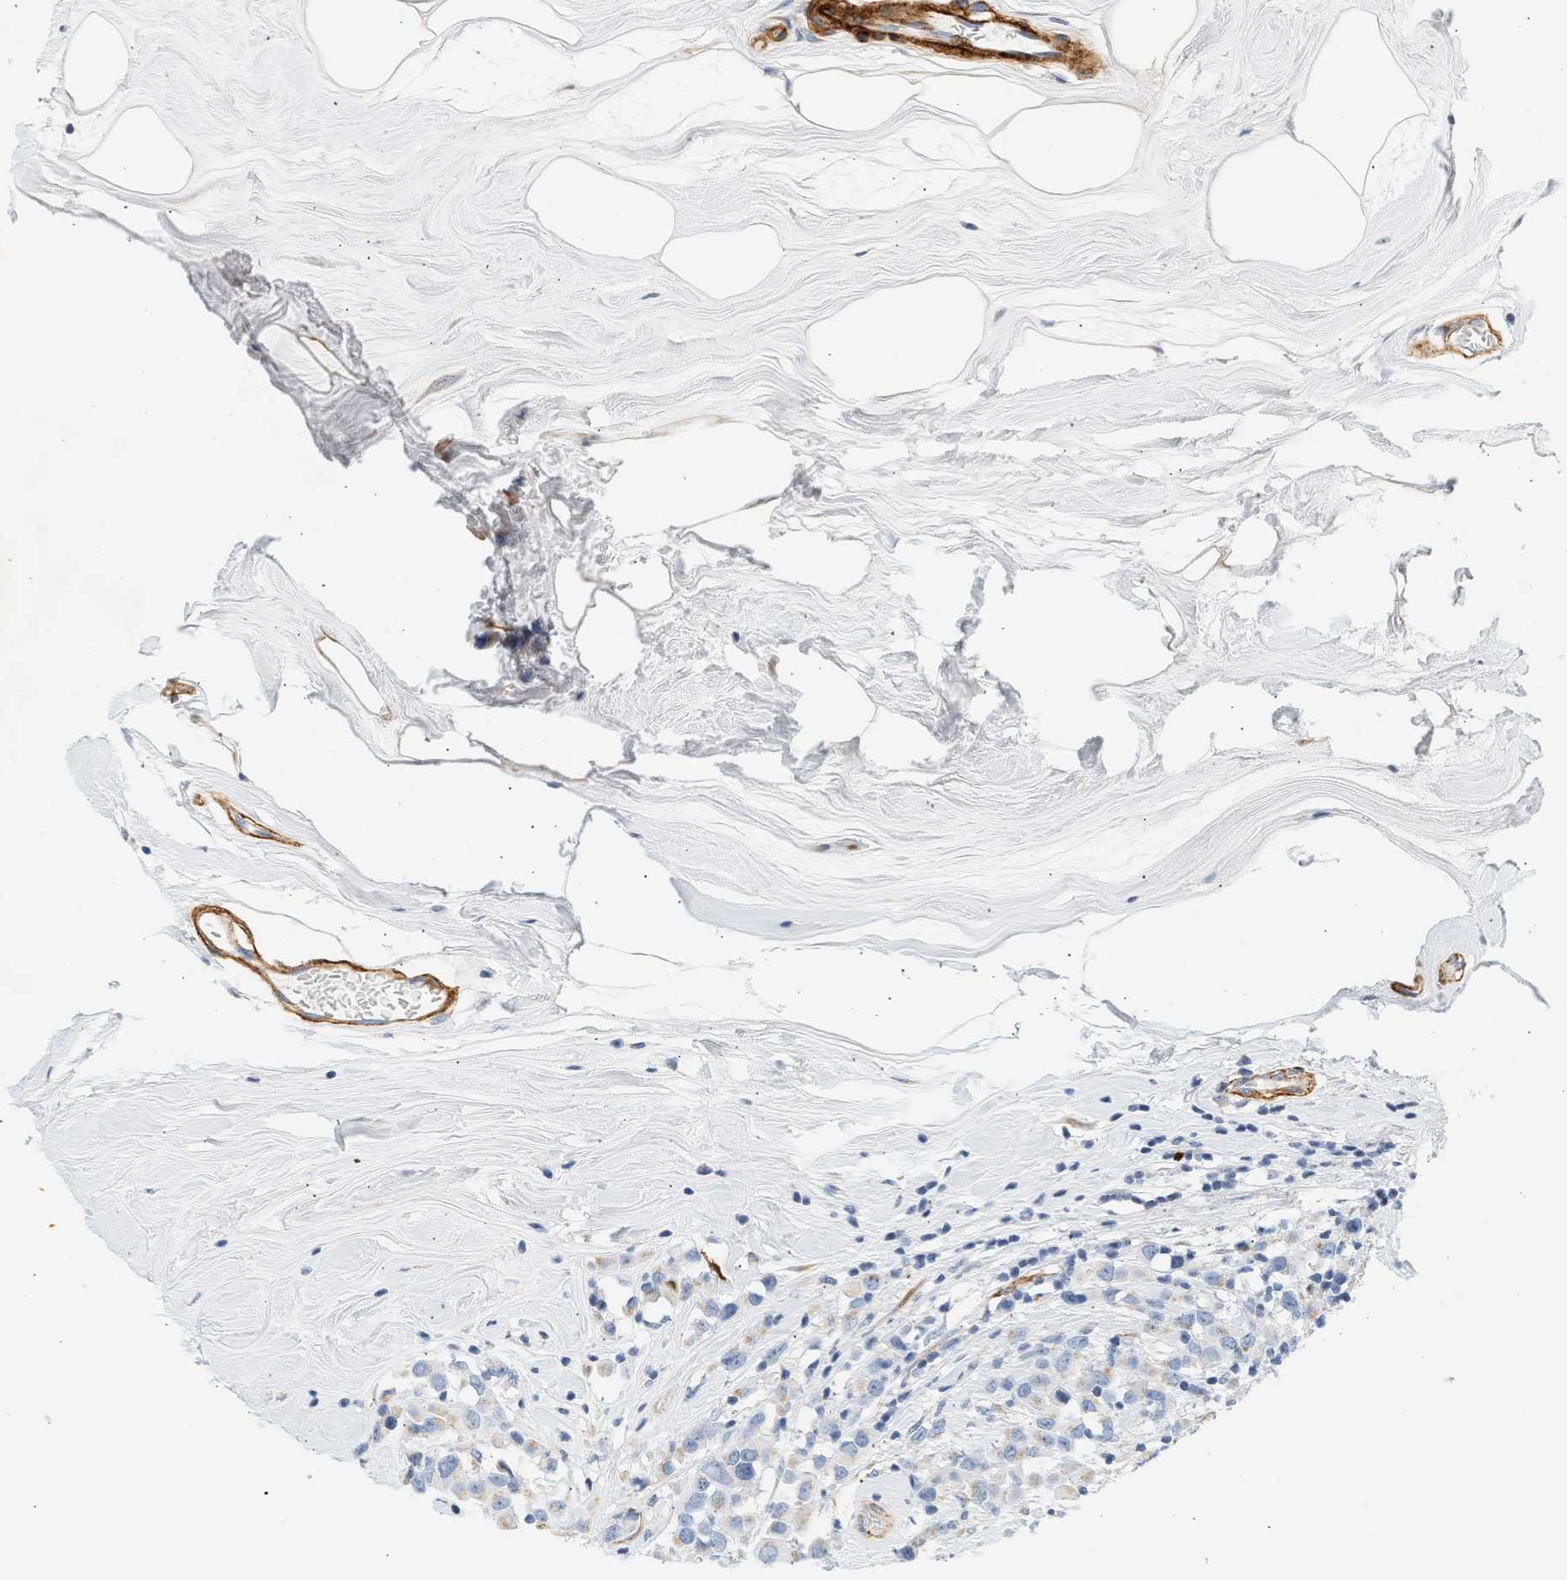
{"staining": {"intensity": "weak", "quantity": "25%-75%", "location": "cytoplasmic/membranous"}, "tissue": "breast cancer", "cell_type": "Tumor cells", "image_type": "cancer", "snomed": [{"axis": "morphology", "description": "Duct carcinoma"}, {"axis": "topography", "description": "Breast"}], "caption": "Immunohistochemistry (IHC) photomicrograph of human breast infiltrating ductal carcinoma stained for a protein (brown), which exhibits low levels of weak cytoplasmic/membranous staining in approximately 25%-75% of tumor cells.", "gene": "SLC30A7", "patient": {"sex": "female", "age": 61}}